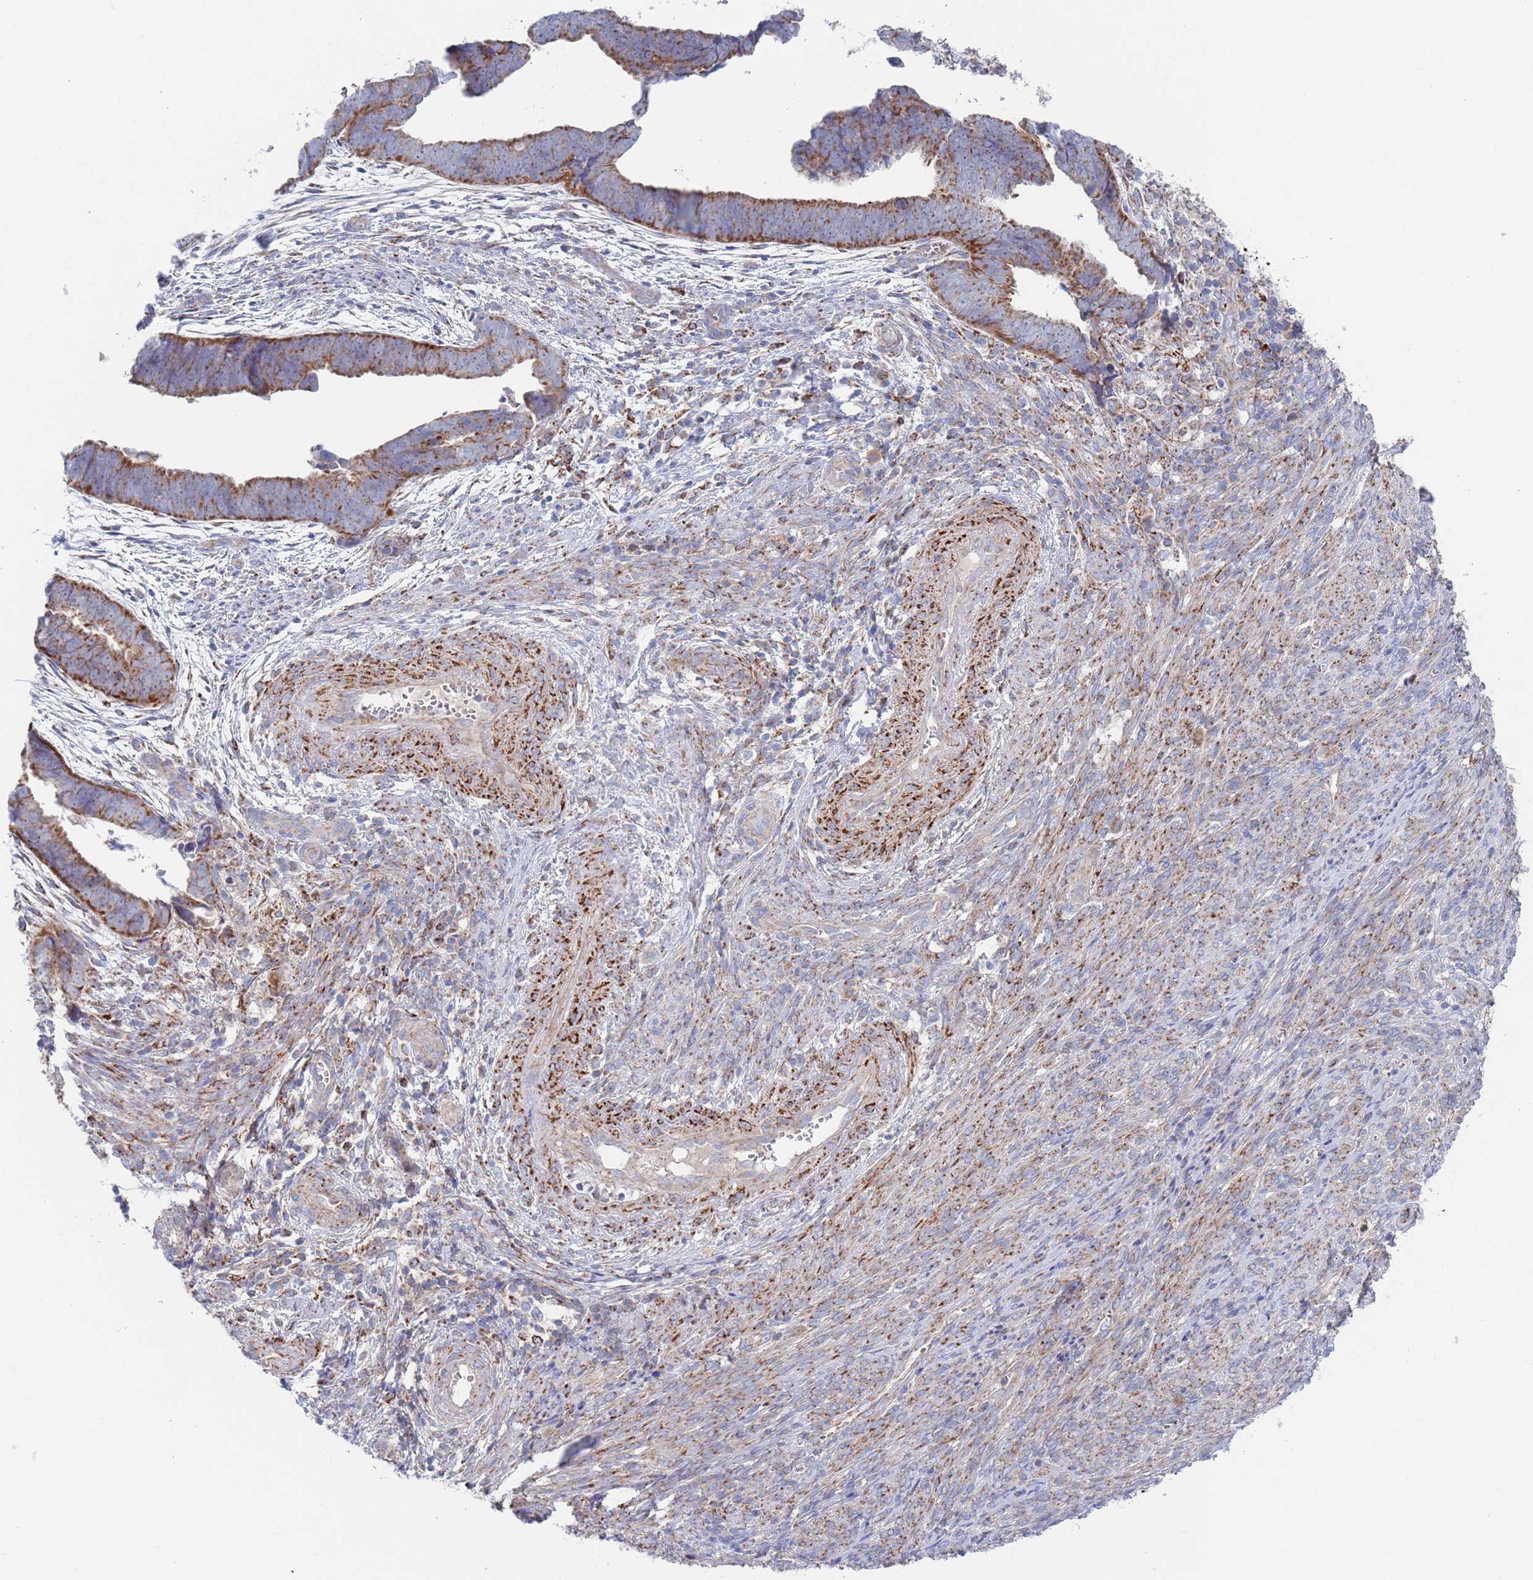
{"staining": {"intensity": "strong", "quantity": ">75%", "location": "cytoplasmic/membranous"}, "tissue": "endometrial cancer", "cell_type": "Tumor cells", "image_type": "cancer", "snomed": [{"axis": "morphology", "description": "Adenocarcinoma, NOS"}, {"axis": "topography", "description": "Endometrium"}], "caption": "Protein expression analysis of endometrial cancer (adenocarcinoma) shows strong cytoplasmic/membranous positivity in about >75% of tumor cells. (DAB = brown stain, brightfield microscopy at high magnification).", "gene": "CHCHD6", "patient": {"sex": "female", "age": 75}}